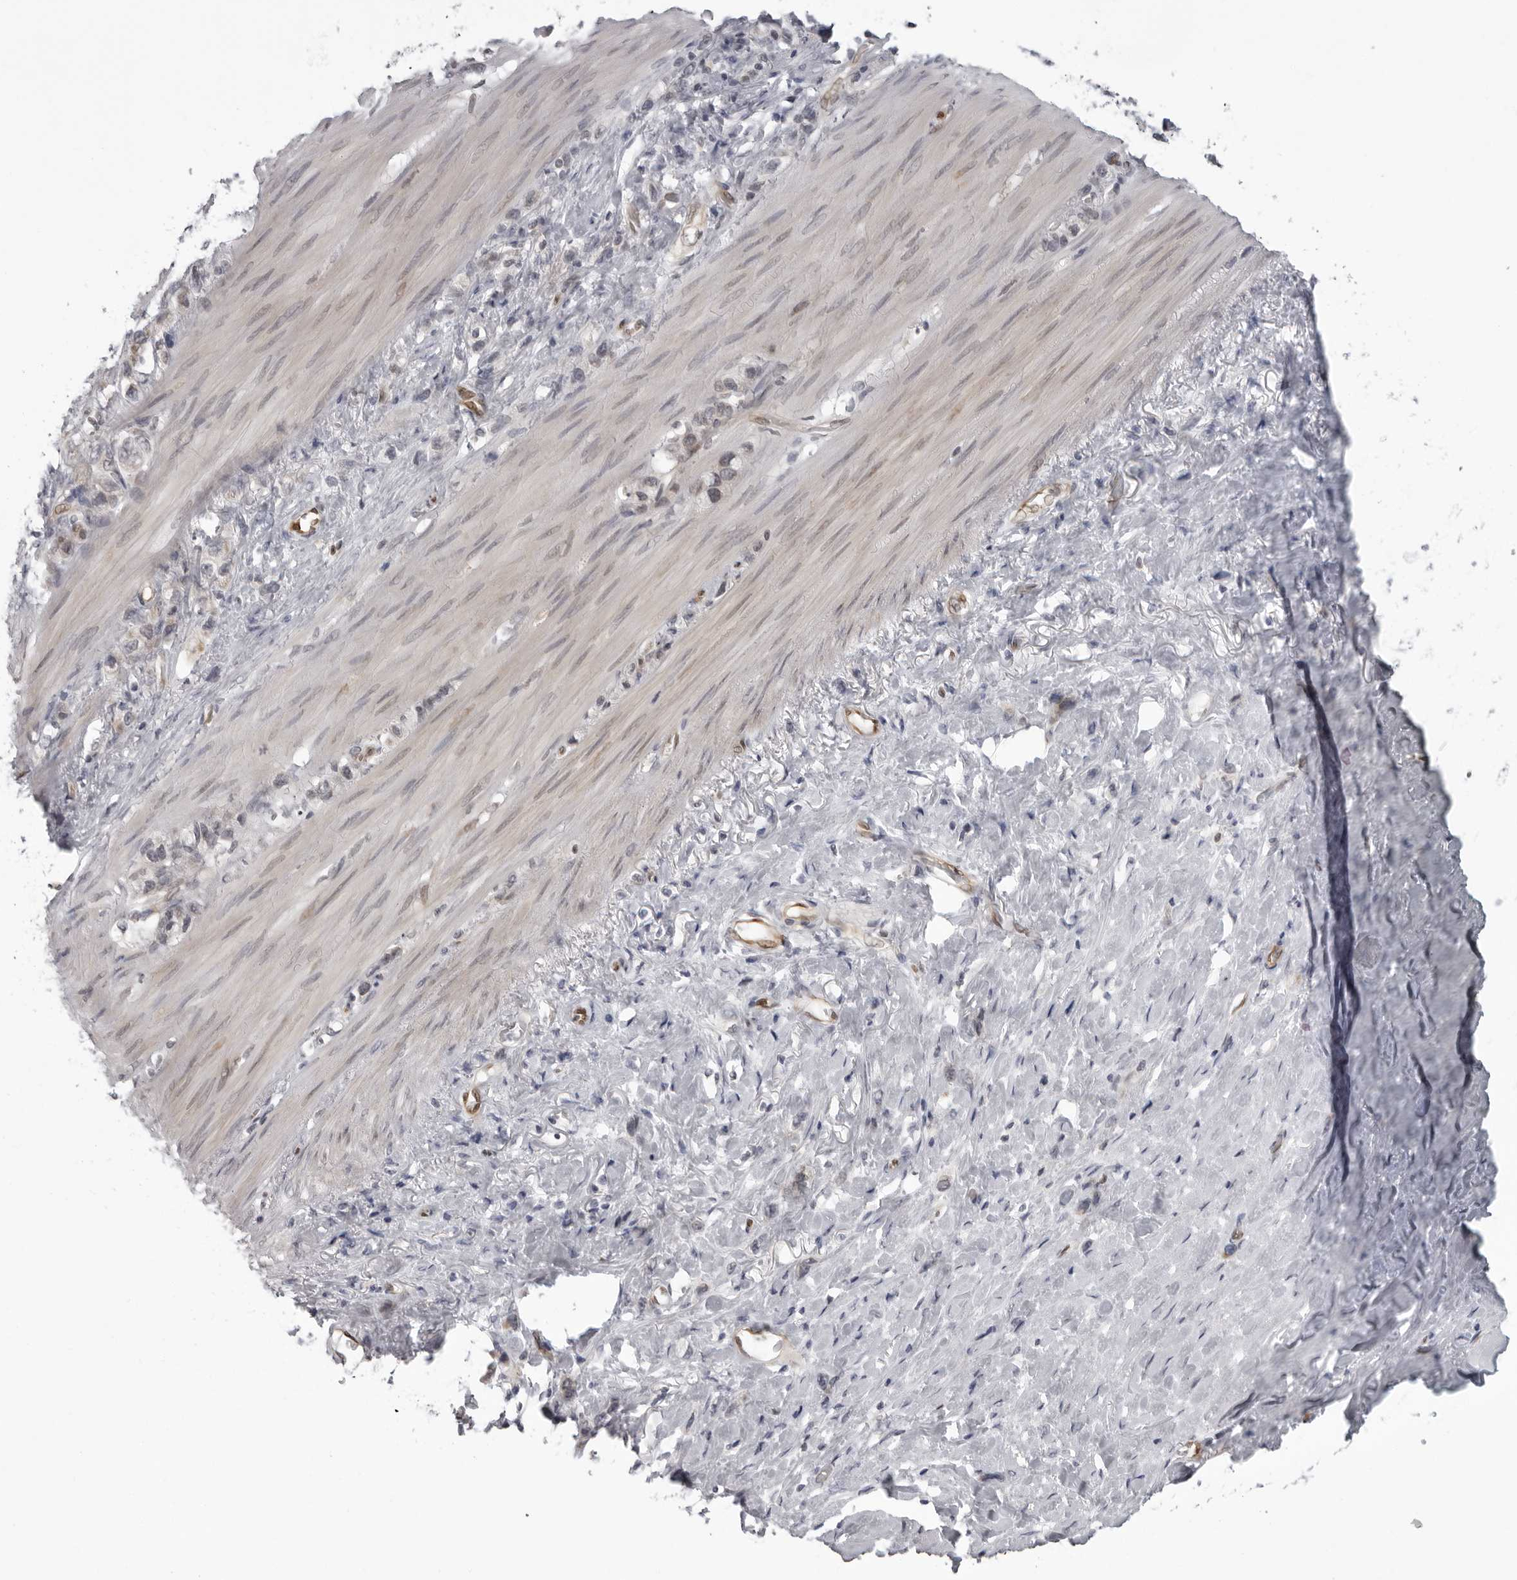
{"staining": {"intensity": "negative", "quantity": "none", "location": "none"}, "tissue": "stomach cancer", "cell_type": "Tumor cells", "image_type": "cancer", "snomed": [{"axis": "morphology", "description": "Normal tissue, NOS"}, {"axis": "morphology", "description": "Adenocarcinoma, NOS"}, {"axis": "morphology", "description": "Adenocarcinoma, High grade"}, {"axis": "topography", "description": "Stomach, upper"}, {"axis": "topography", "description": "Stomach"}], "caption": "Tumor cells show no significant protein staining in stomach cancer (adenocarcinoma). (DAB (3,3'-diaminobenzidine) immunohistochemistry (IHC) with hematoxylin counter stain).", "gene": "MAPK12", "patient": {"sex": "female", "age": 65}}